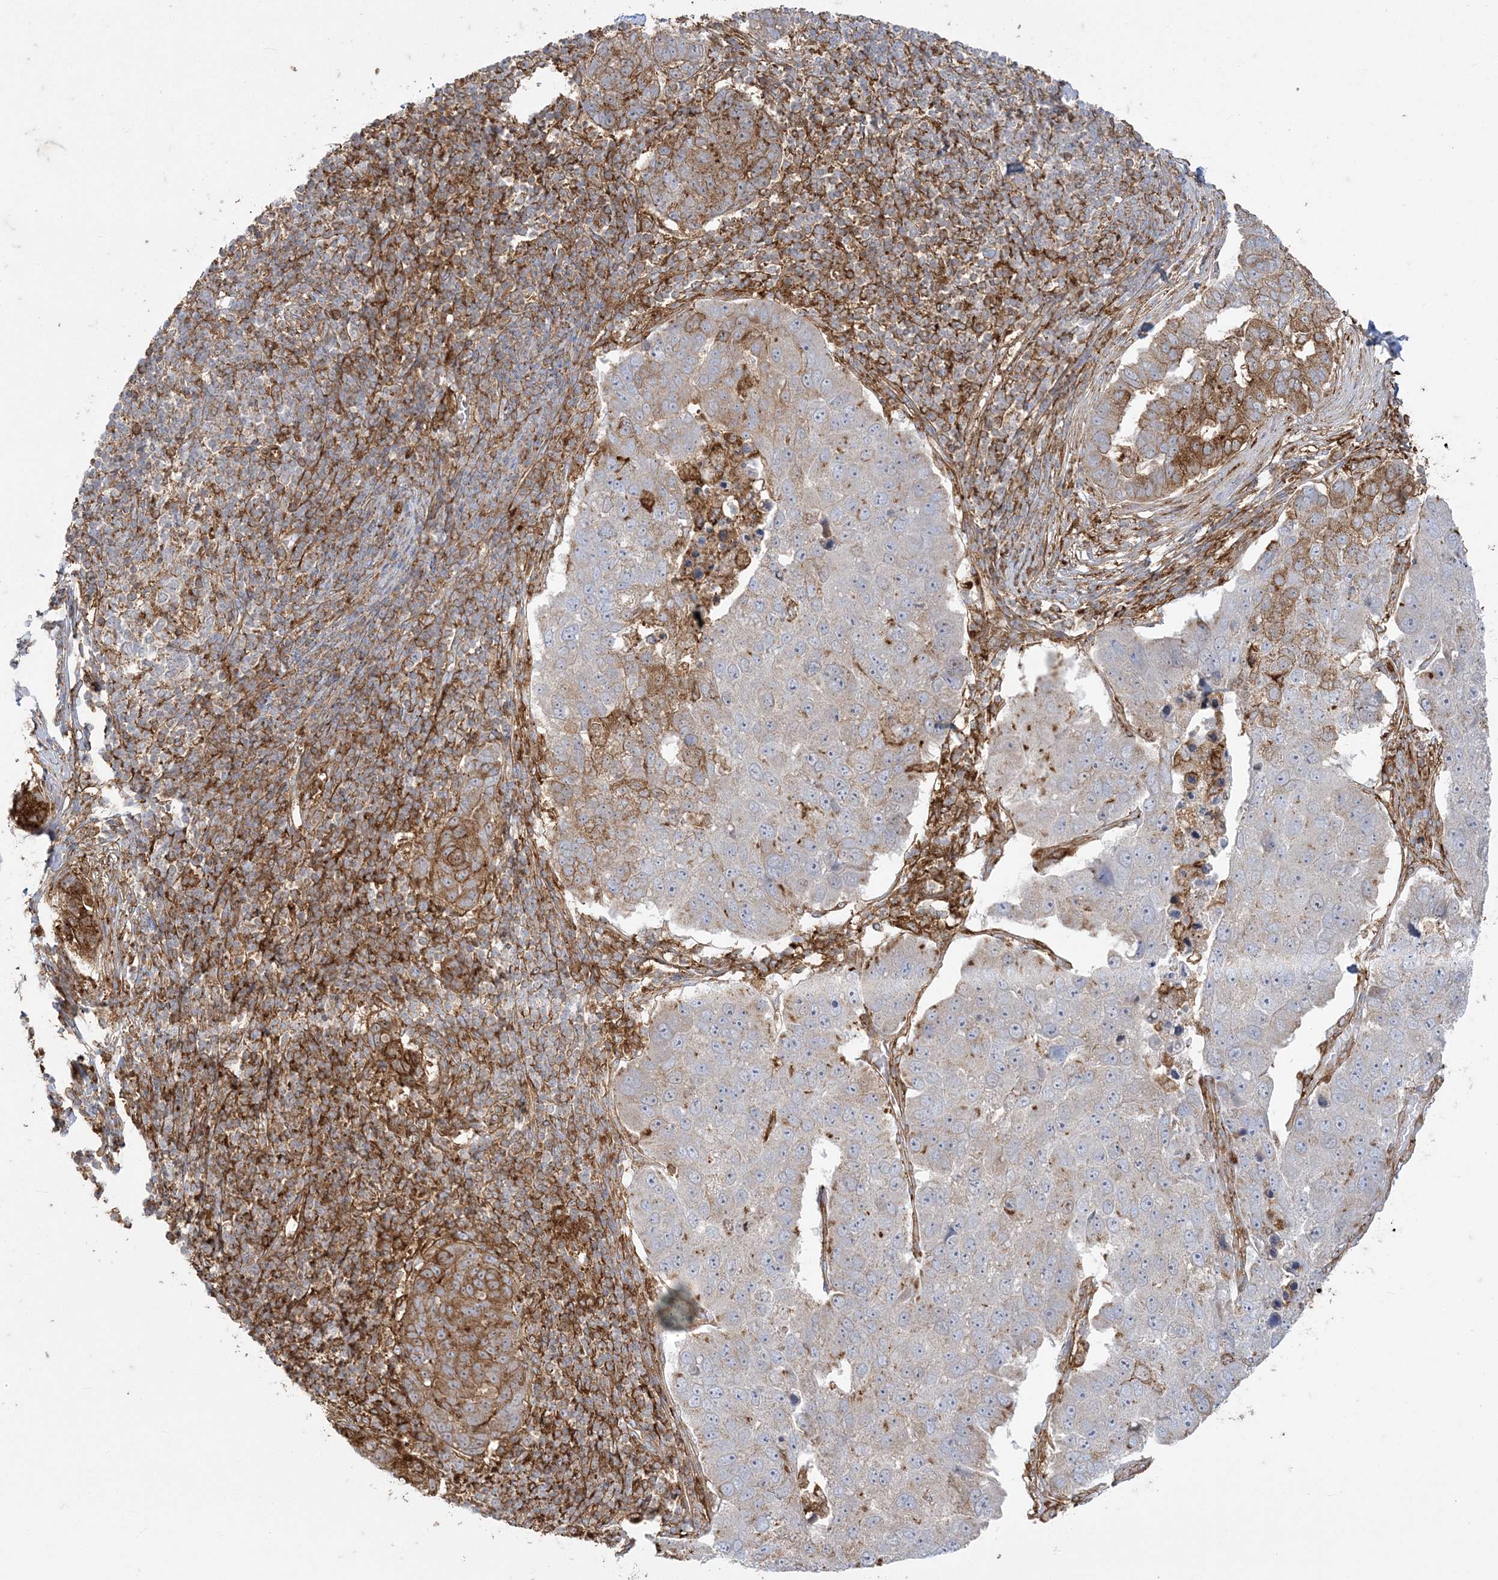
{"staining": {"intensity": "moderate", "quantity": "25%-75%", "location": "cytoplasmic/membranous"}, "tissue": "pancreatic cancer", "cell_type": "Tumor cells", "image_type": "cancer", "snomed": [{"axis": "morphology", "description": "Adenocarcinoma, NOS"}, {"axis": "topography", "description": "Pancreas"}], "caption": "Tumor cells display medium levels of moderate cytoplasmic/membranous expression in approximately 25%-75% of cells in pancreatic cancer.", "gene": "DERL3", "patient": {"sex": "female", "age": 61}}